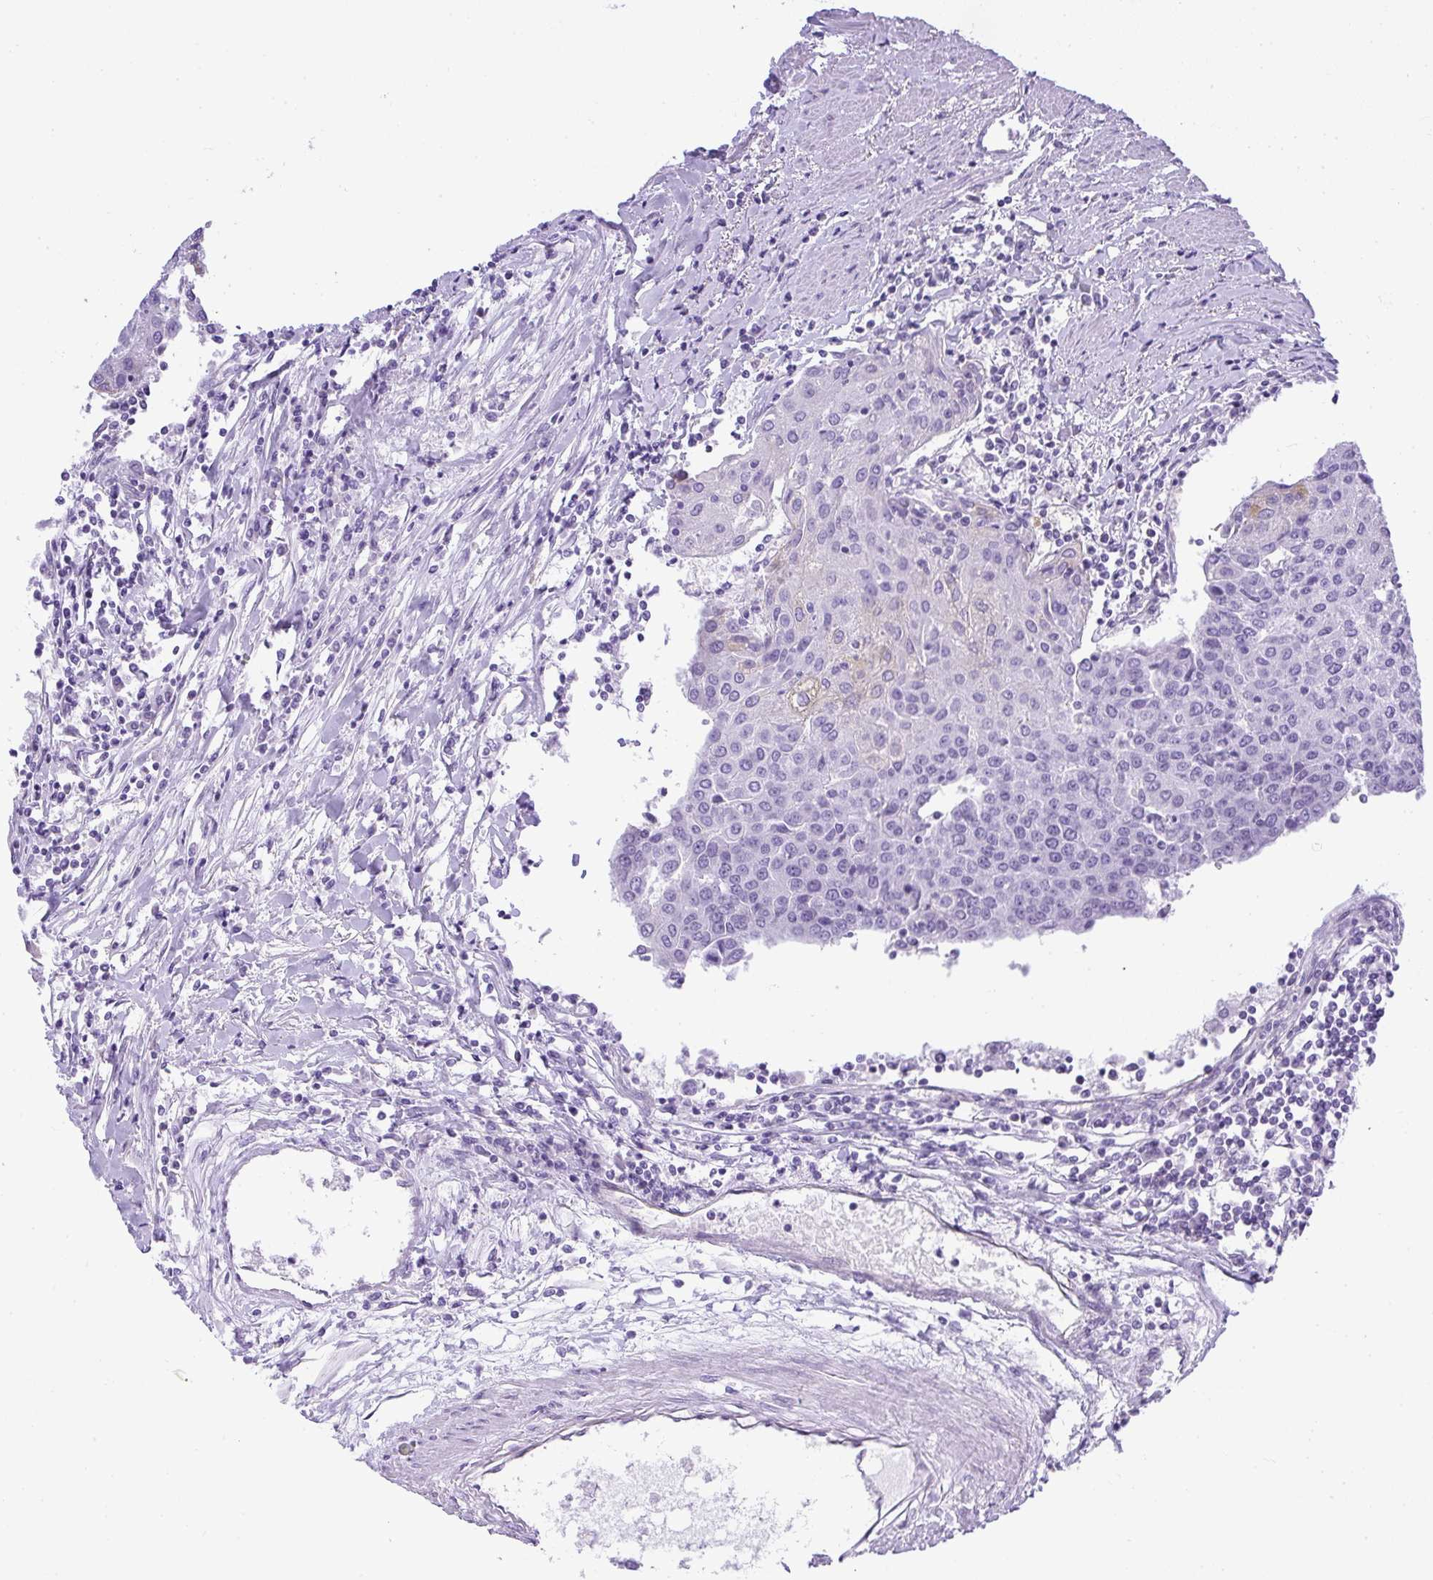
{"staining": {"intensity": "negative", "quantity": "none", "location": "none"}, "tissue": "urothelial cancer", "cell_type": "Tumor cells", "image_type": "cancer", "snomed": [{"axis": "morphology", "description": "Urothelial carcinoma, High grade"}, {"axis": "topography", "description": "Urinary bladder"}], "caption": "Image shows no protein positivity in tumor cells of urothelial cancer tissue.", "gene": "PLPPR3", "patient": {"sex": "female", "age": 85}}